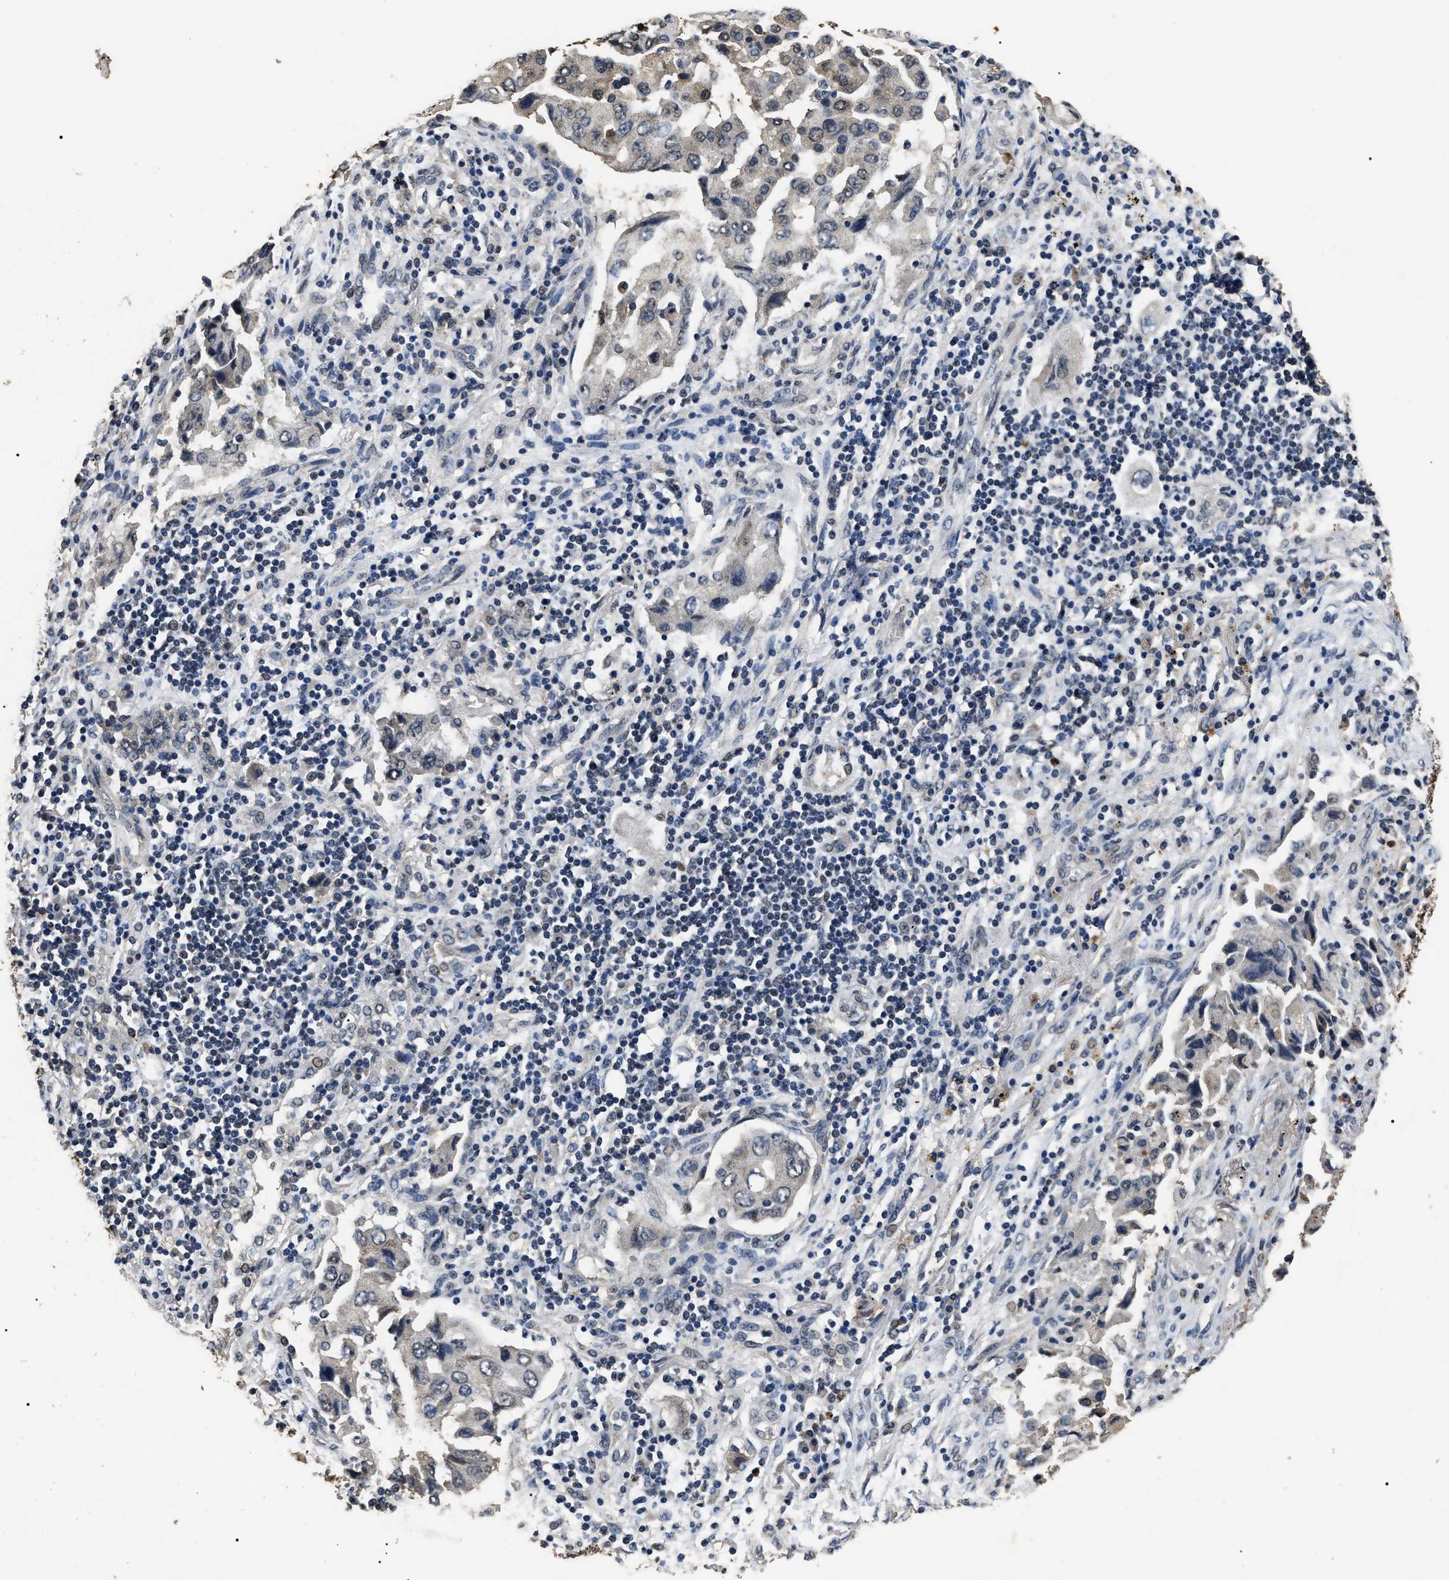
{"staining": {"intensity": "weak", "quantity": "<25%", "location": "nuclear"}, "tissue": "lung cancer", "cell_type": "Tumor cells", "image_type": "cancer", "snomed": [{"axis": "morphology", "description": "Adenocarcinoma, NOS"}, {"axis": "topography", "description": "Lung"}], "caption": "IHC image of human lung adenocarcinoma stained for a protein (brown), which demonstrates no positivity in tumor cells. (DAB IHC with hematoxylin counter stain).", "gene": "ANP32E", "patient": {"sex": "female", "age": 65}}